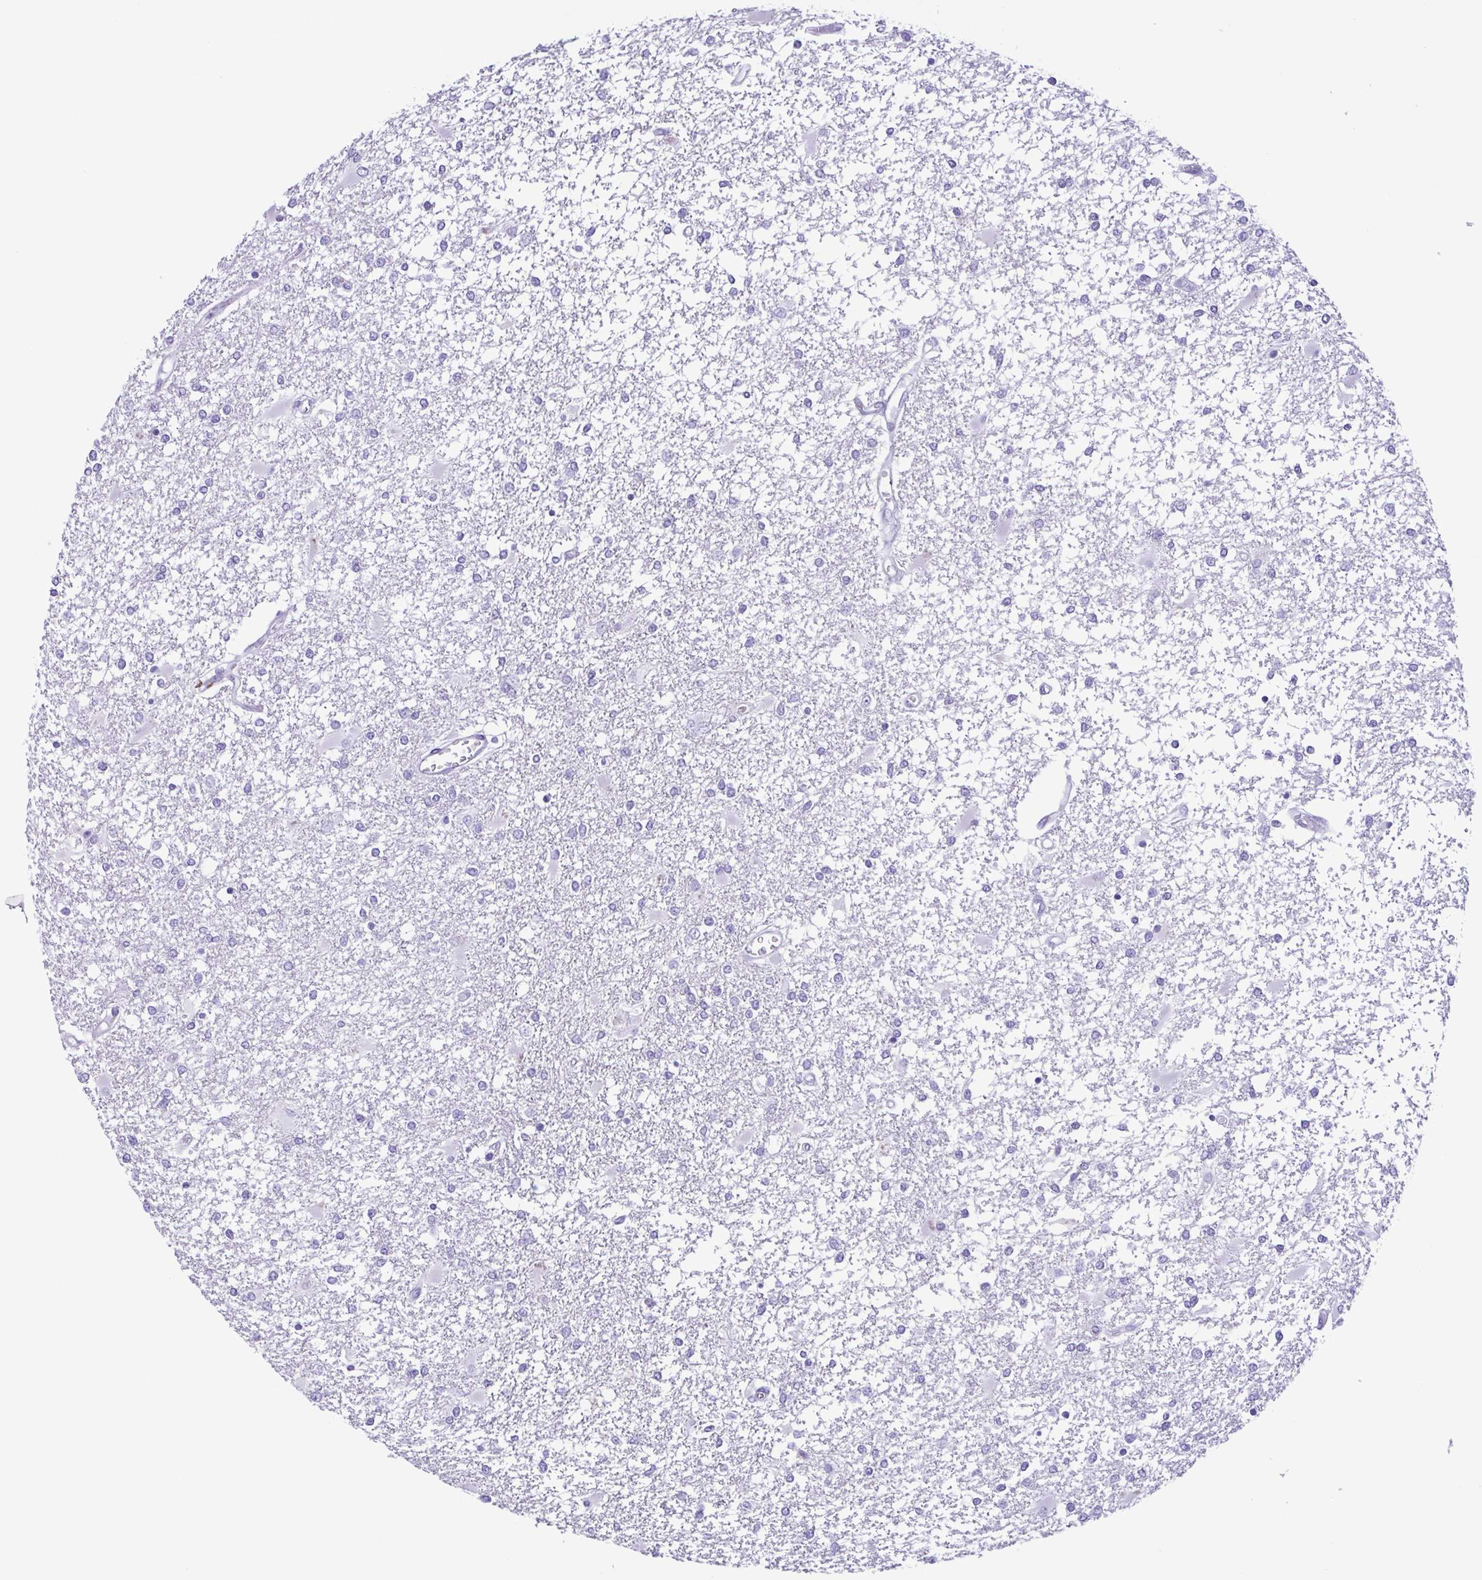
{"staining": {"intensity": "negative", "quantity": "none", "location": "none"}, "tissue": "glioma", "cell_type": "Tumor cells", "image_type": "cancer", "snomed": [{"axis": "morphology", "description": "Glioma, malignant, High grade"}, {"axis": "topography", "description": "Cerebral cortex"}], "caption": "Histopathology image shows no significant protein staining in tumor cells of glioma.", "gene": "LTF", "patient": {"sex": "male", "age": 79}}